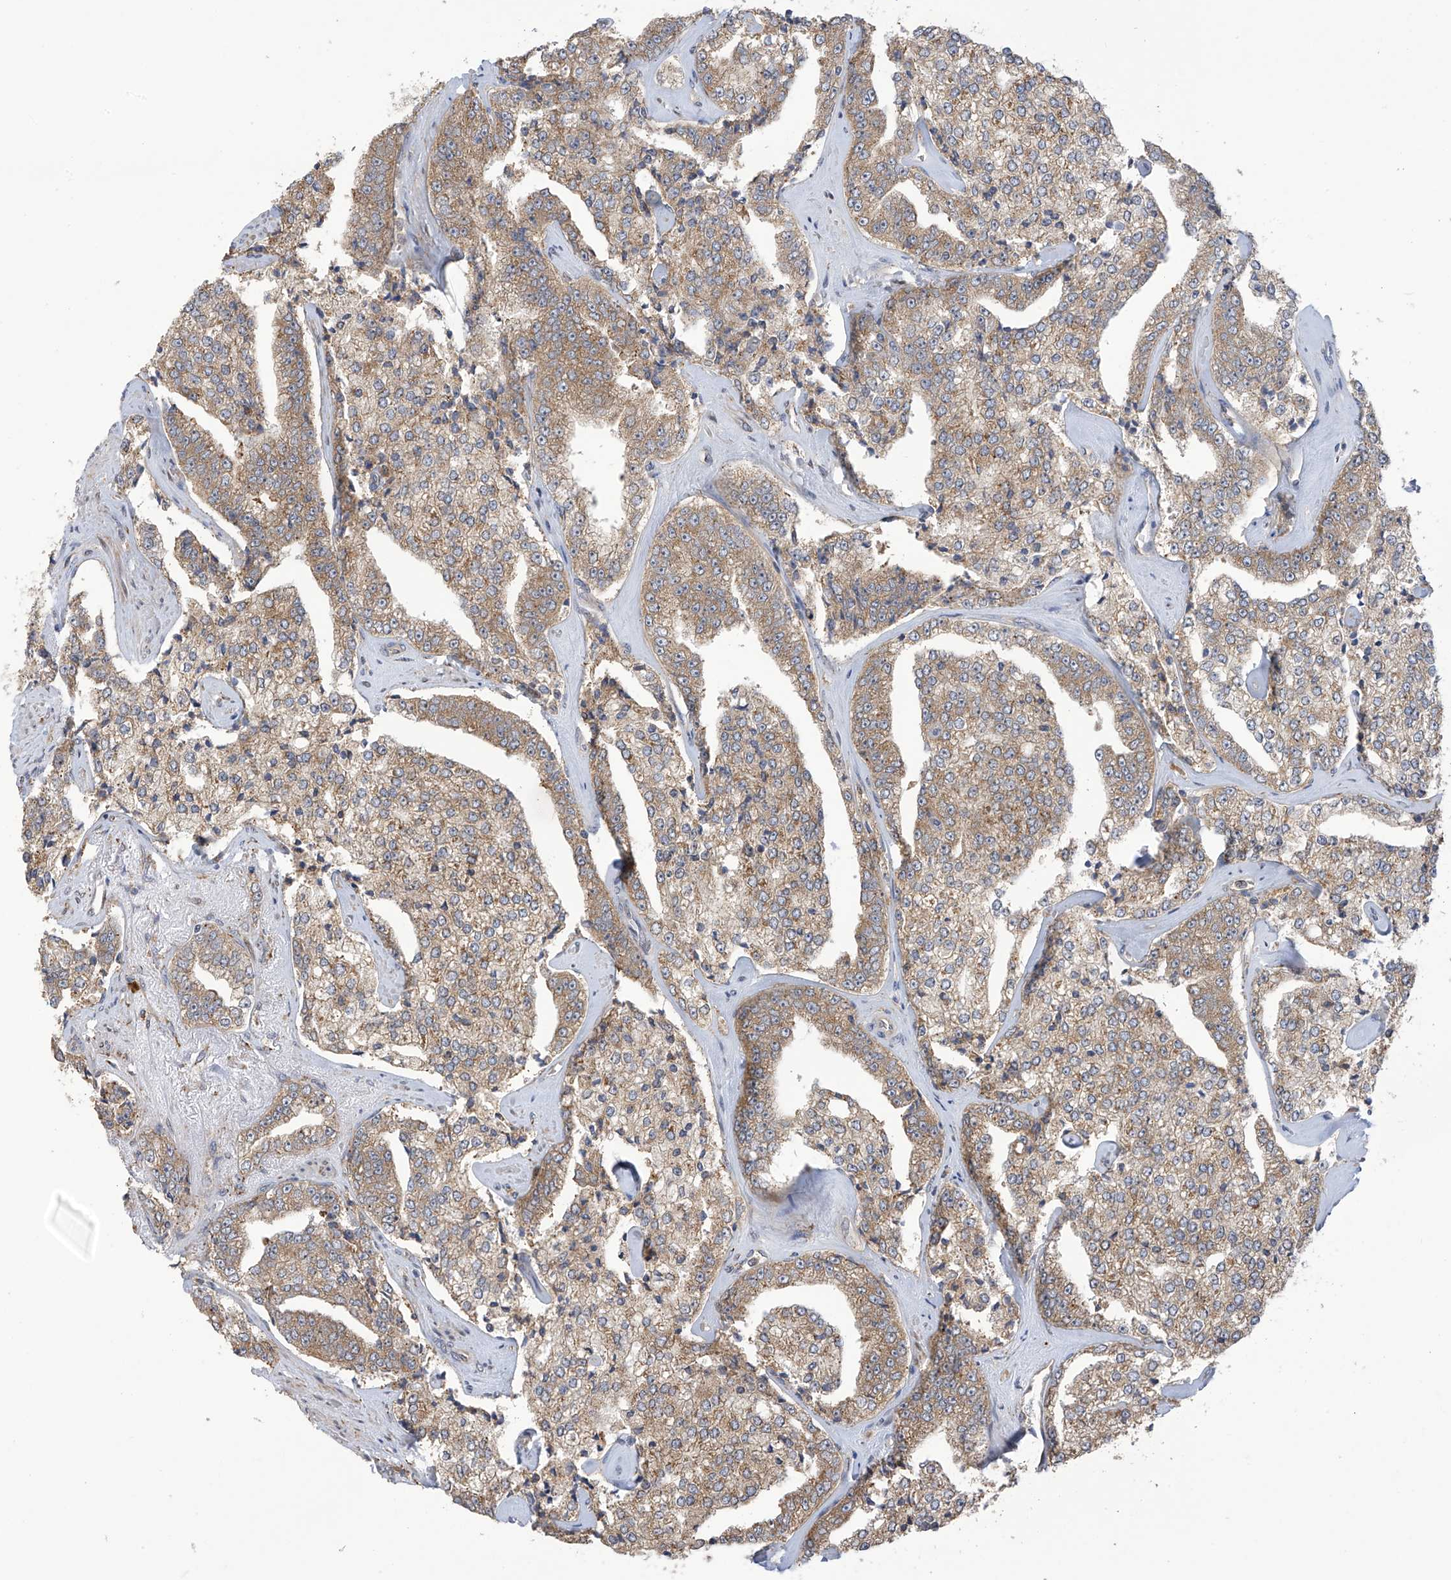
{"staining": {"intensity": "moderate", "quantity": "<25%", "location": "cytoplasmic/membranous"}, "tissue": "prostate cancer", "cell_type": "Tumor cells", "image_type": "cancer", "snomed": [{"axis": "morphology", "description": "Adenocarcinoma, High grade"}, {"axis": "topography", "description": "Prostate"}], "caption": "Protein positivity by immunohistochemistry (IHC) demonstrates moderate cytoplasmic/membranous staining in approximately <25% of tumor cells in prostate cancer.", "gene": "KIAA1522", "patient": {"sex": "male", "age": 71}}